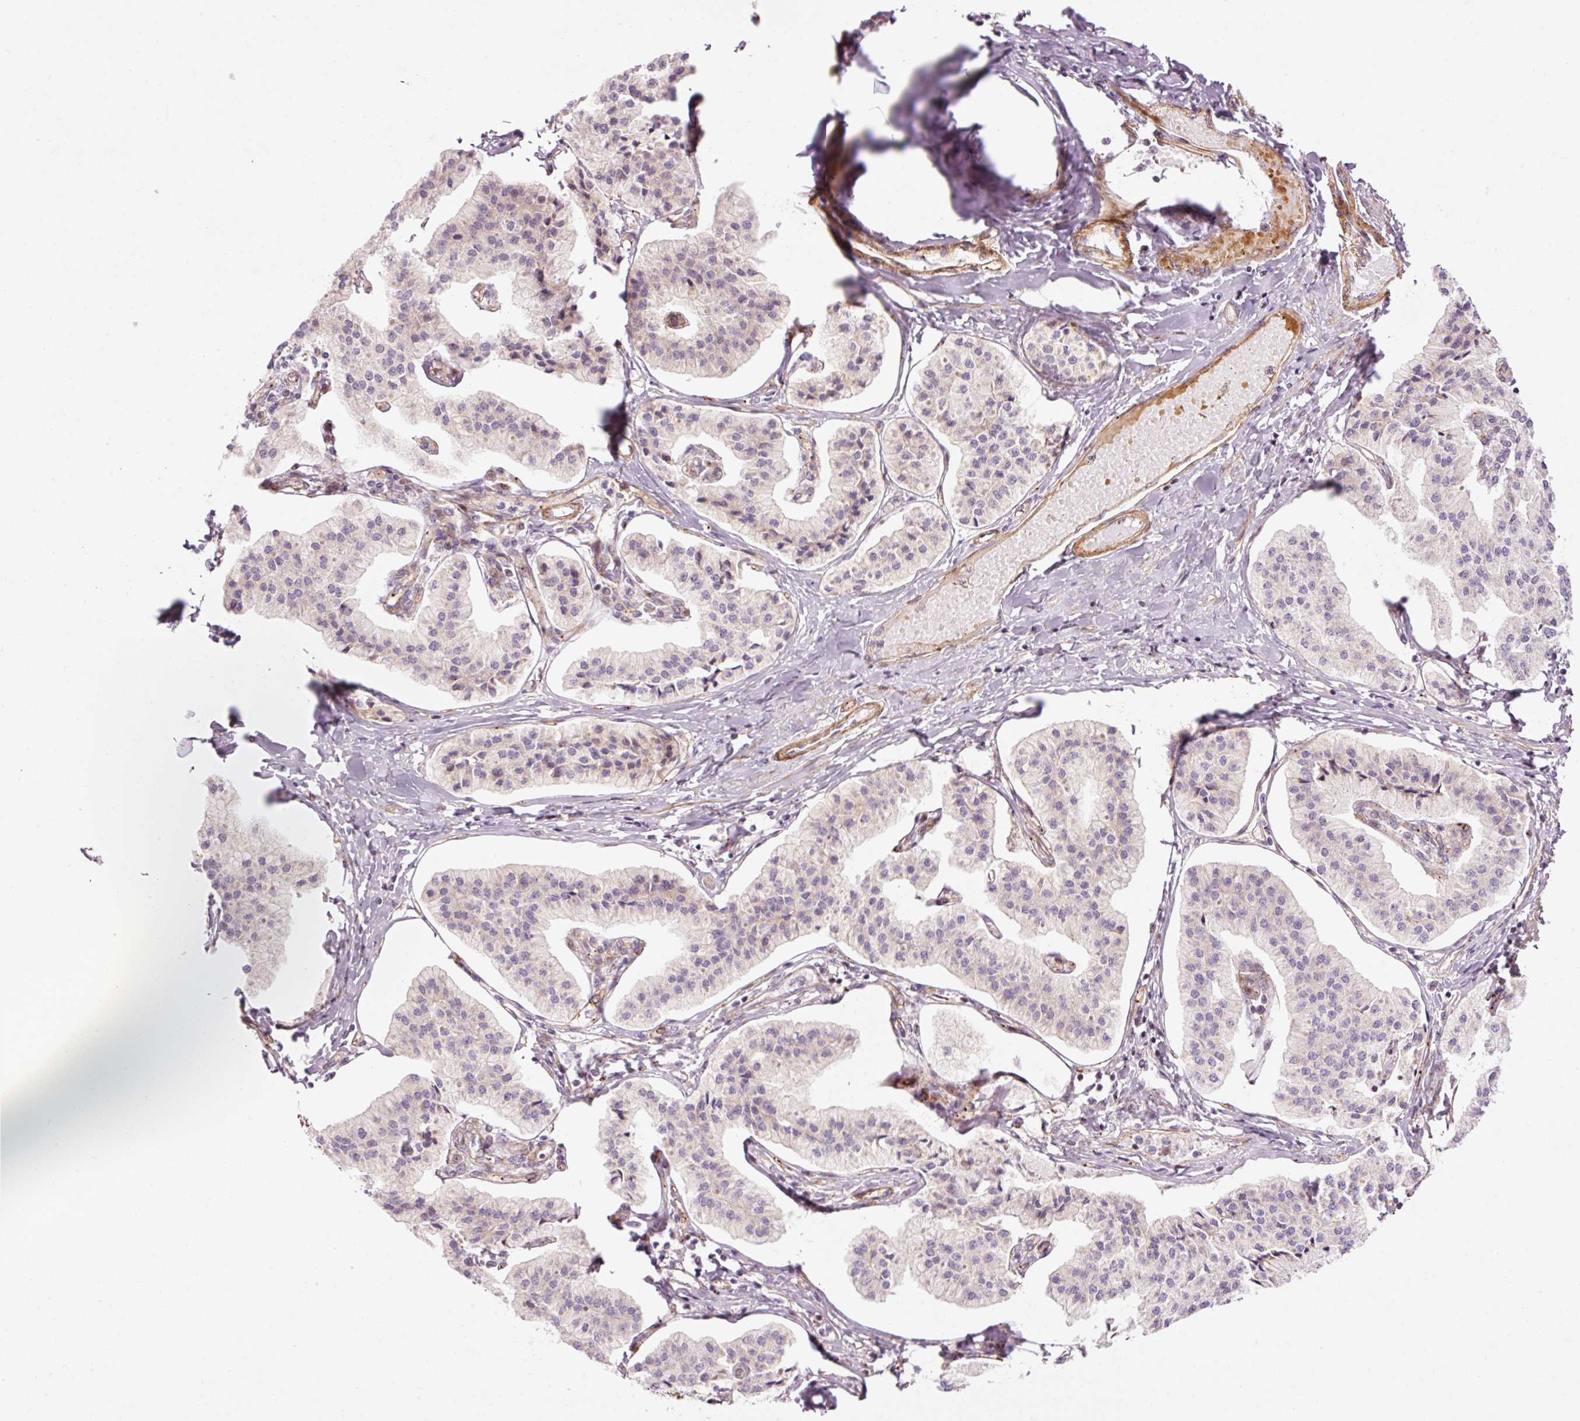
{"staining": {"intensity": "negative", "quantity": "none", "location": "none"}, "tissue": "pancreatic cancer", "cell_type": "Tumor cells", "image_type": "cancer", "snomed": [{"axis": "morphology", "description": "Adenocarcinoma, NOS"}, {"axis": "topography", "description": "Pancreas"}], "caption": "A micrograph of human pancreatic cancer is negative for staining in tumor cells.", "gene": "ANKRD20A1", "patient": {"sex": "female", "age": 50}}